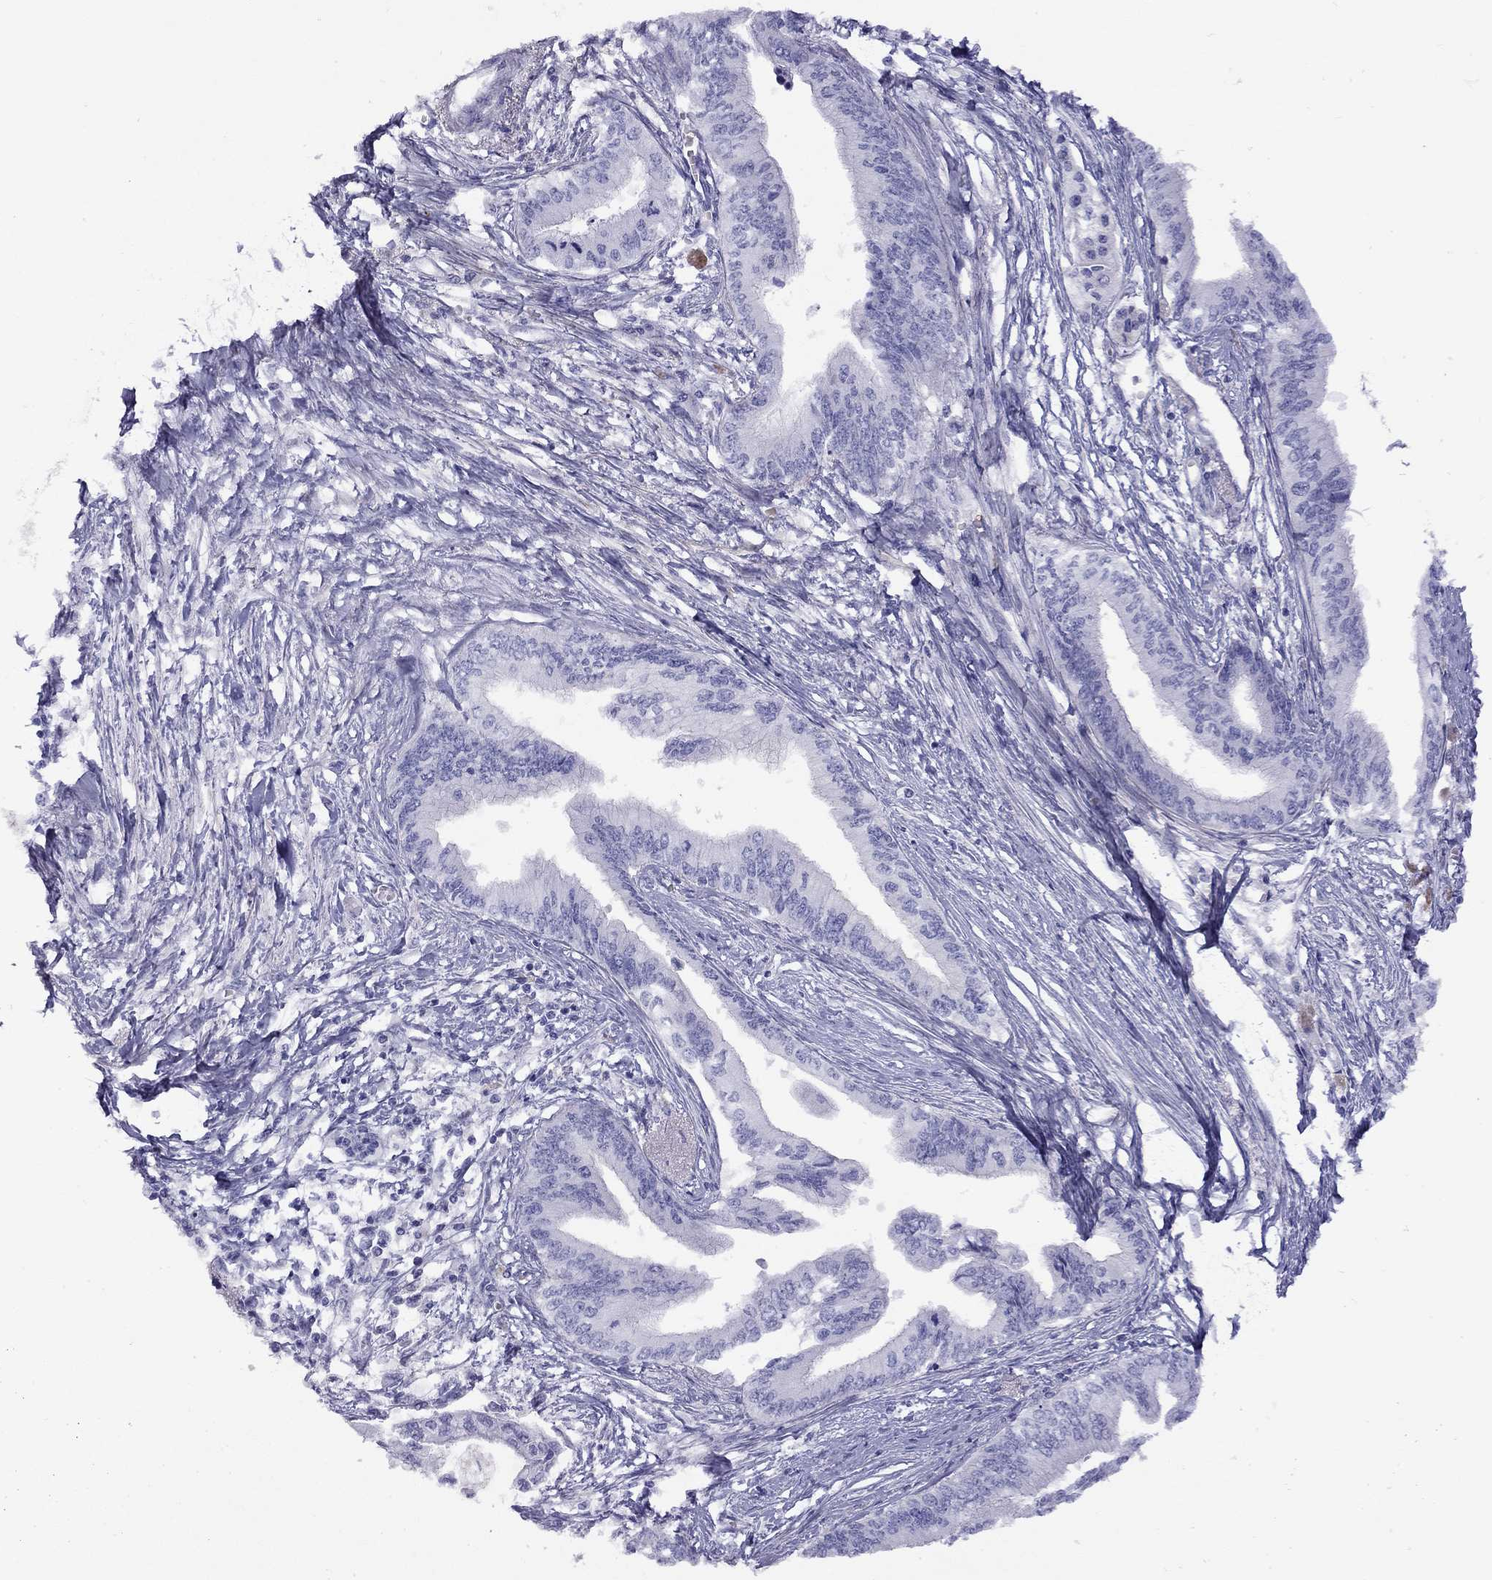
{"staining": {"intensity": "negative", "quantity": "none", "location": "none"}, "tissue": "pancreatic cancer", "cell_type": "Tumor cells", "image_type": "cancer", "snomed": [{"axis": "morphology", "description": "Adenocarcinoma, NOS"}, {"axis": "topography", "description": "Pancreas"}], "caption": "Protein analysis of pancreatic cancer (adenocarcinoma) shows no significant staining in tumor cells.", "gene": "CPNE4", "patient": {"sex": "female", "age": 61}}